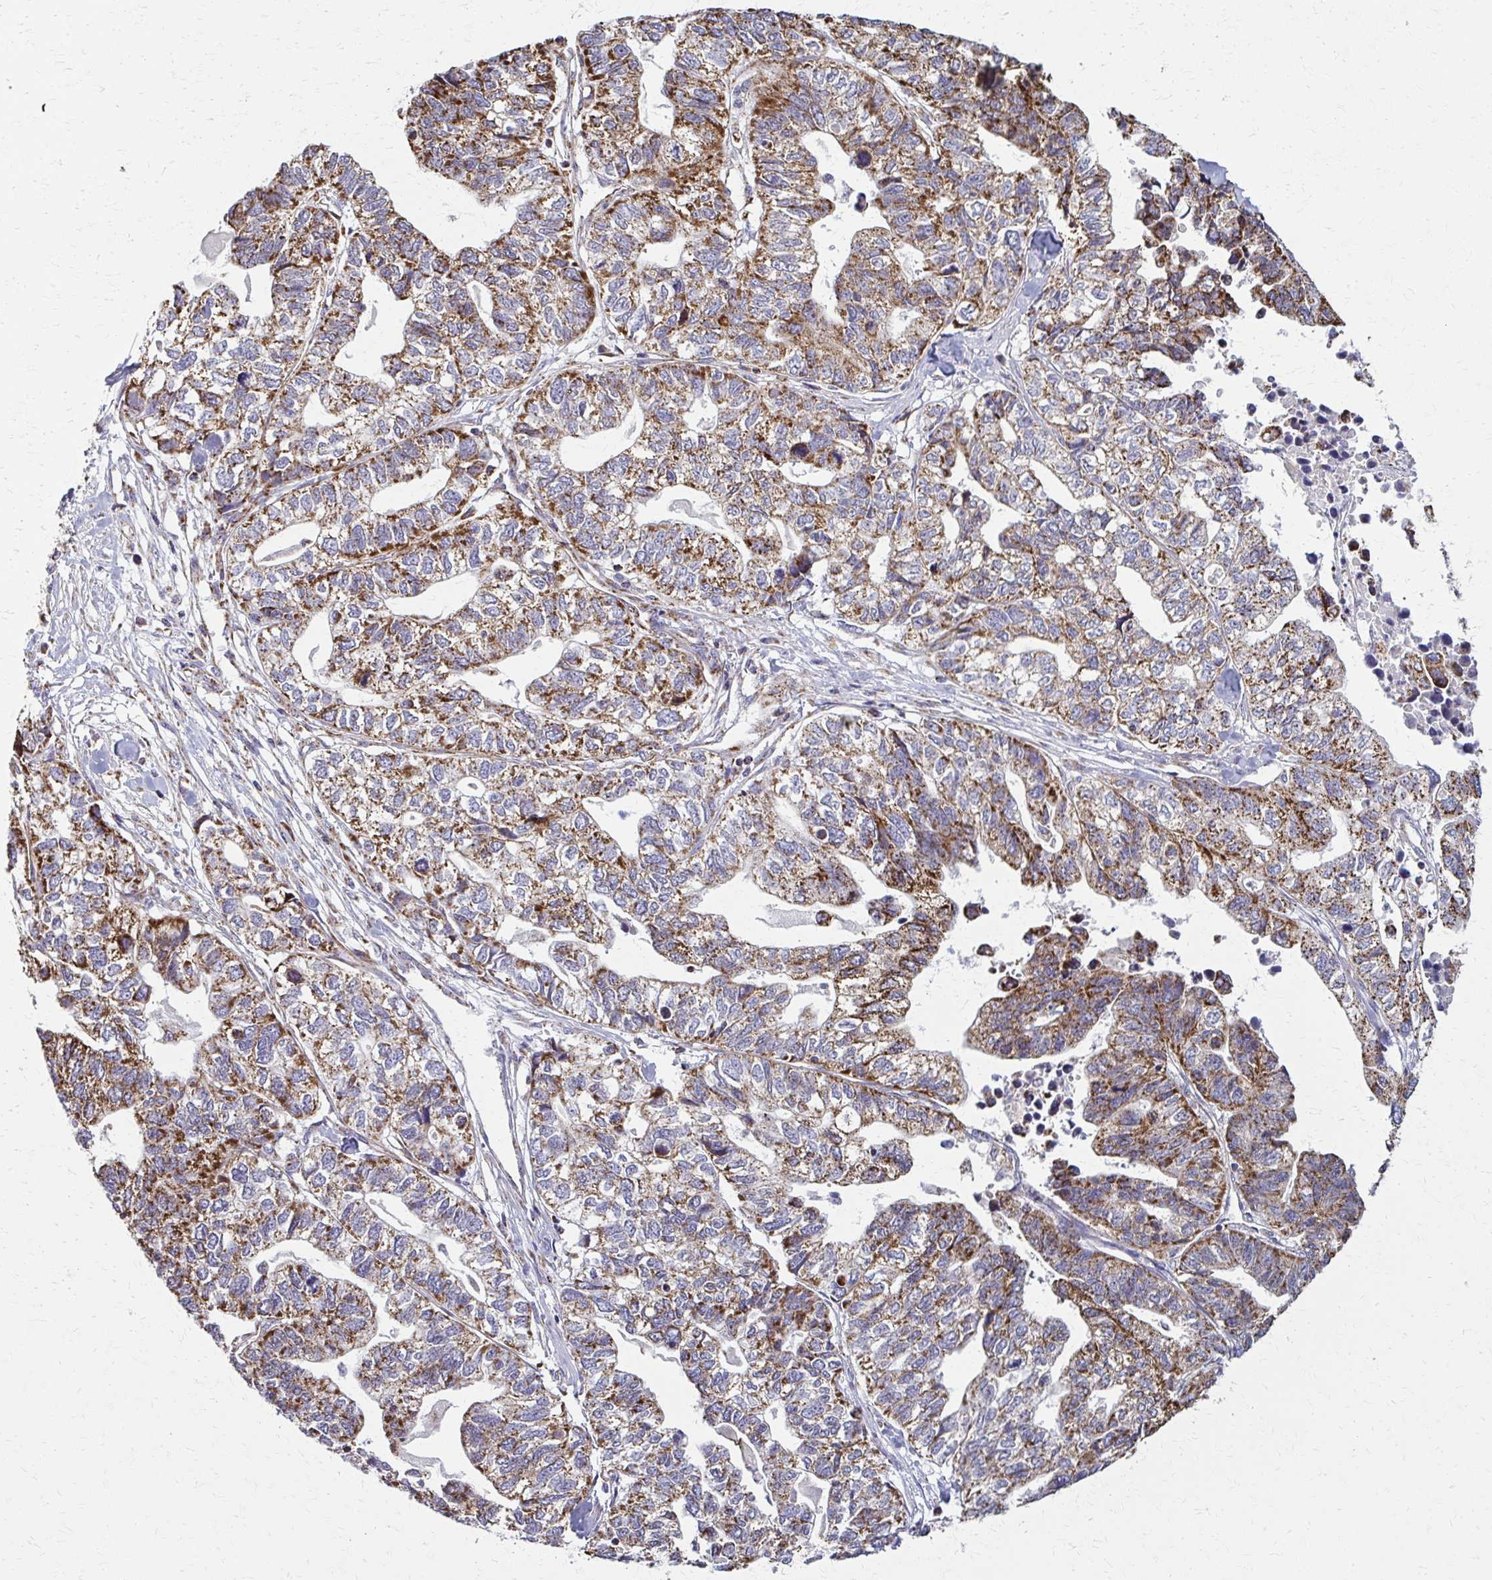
{"staining": {"intensity": "moderate", "quantity": ">75%", "location": "cytoplasmic/membranous"}, "tissue": "stomach cancer", "cell_type": "Tumor cells", "image_type": "cancer", "snomed": [{"axis": "morphology", "description": "Adenocarcinoma, NOS"}, {"axis": "topography", "description": "Stomach, upper"}], "caption": "Immunohistochemistry (IHC) image of human adenocarcinoma (stomach) stained for a protein (brown), which exhibits medium levels of moderate cytoplasmic/membranous positivity in about >75% of tumor cells.", "gene": "TVP23A", "patient": {"sex": "female", "age": 67}}